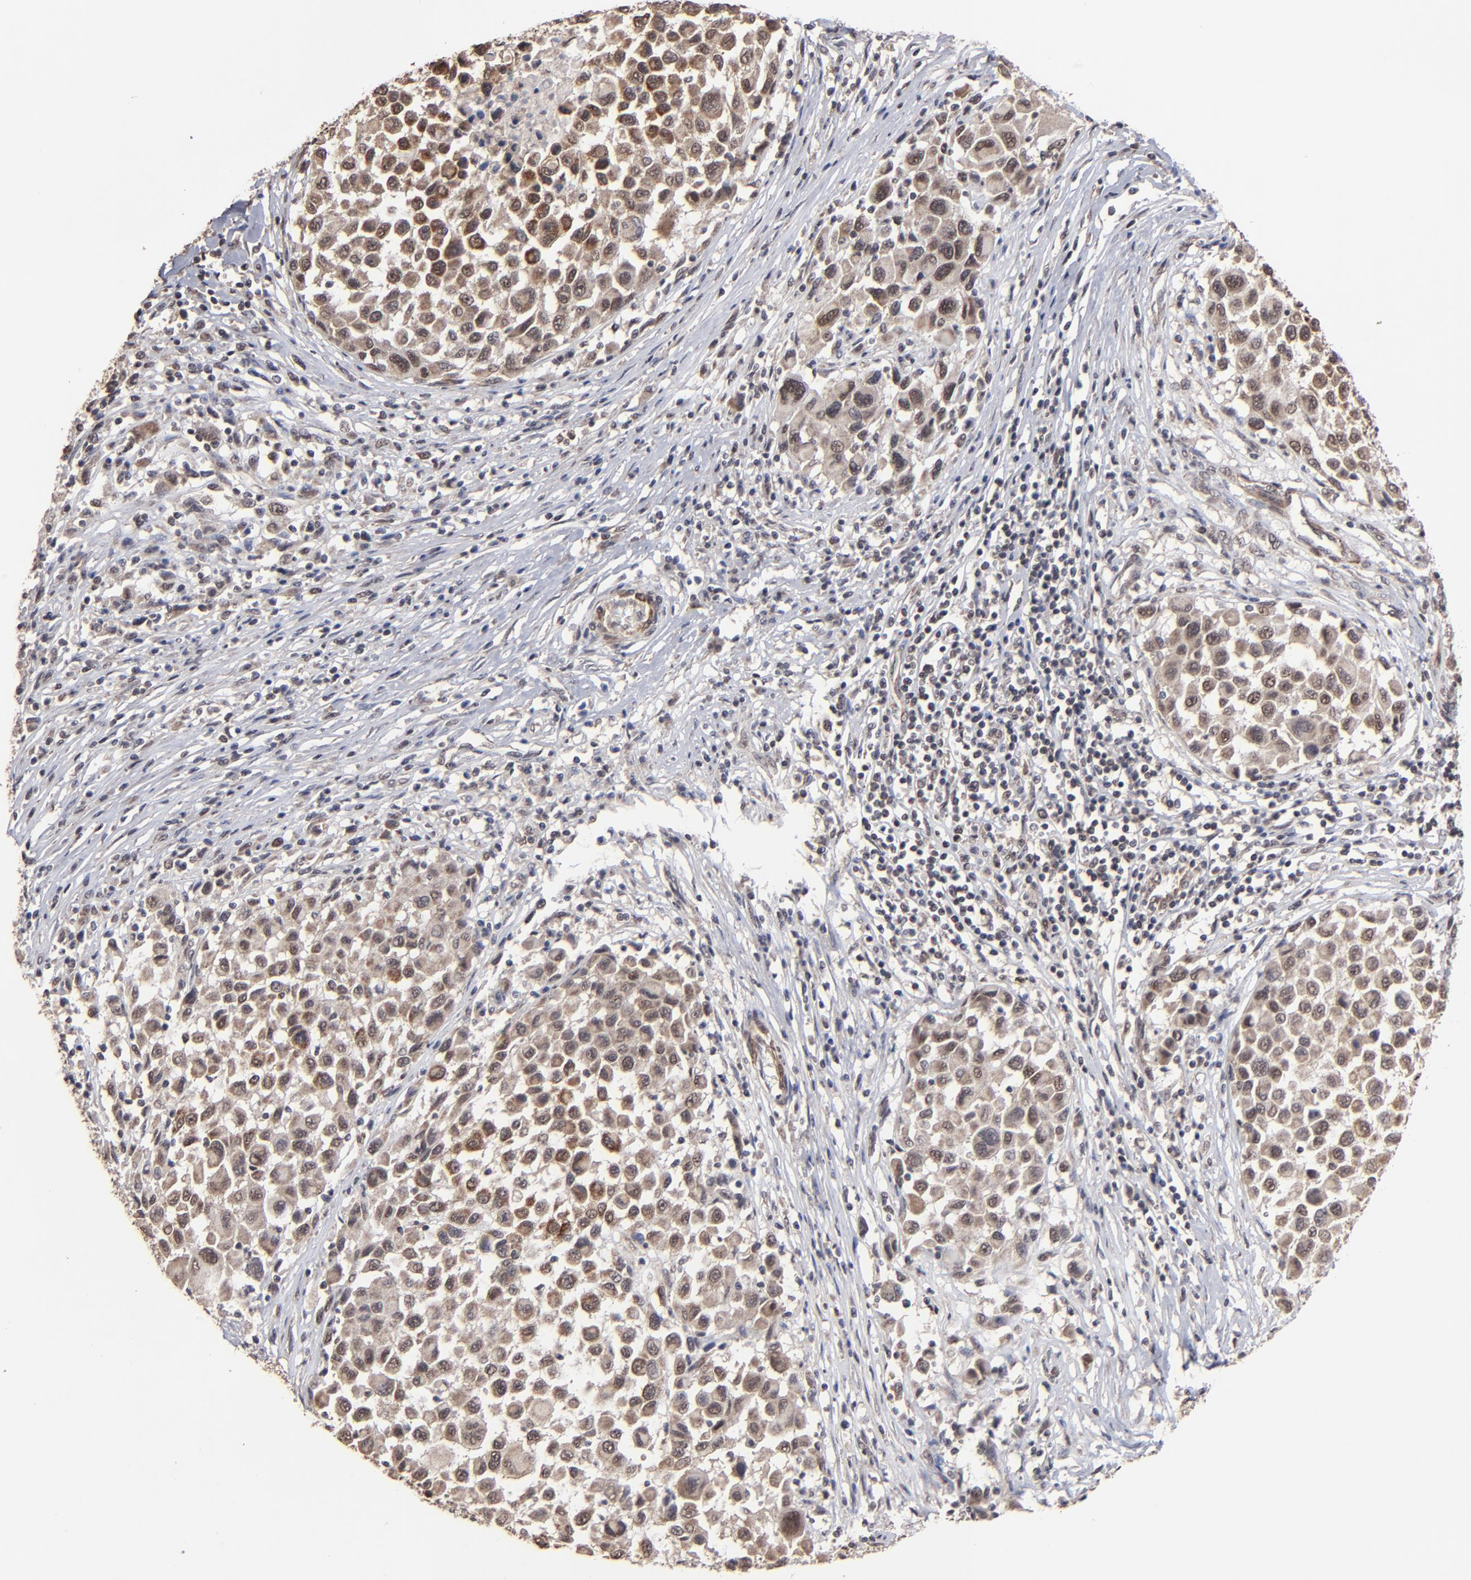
{"staining": {"intensity": "moderate", "quantity": "25%-75%", "location": "cytoplasmic/membranous"}, "tissue": "melanoma", "cell_type": "Tumor cells", "image_type": "cancer", "snomed": [{"axis": "morphology", "description": "Malignant melanoma, Metastatic site"}, {"axis": "topography", "description": "Lymph node"}], "caption": "DAB immunohistochemical staining of malignant melanoma (metastatic site) displays moderate cytoplasmic/membranous protein expression in about 25%-75% of tumor cells.", "gene": "BNIP3", "patient": {"sex": "male", "age": 61}}